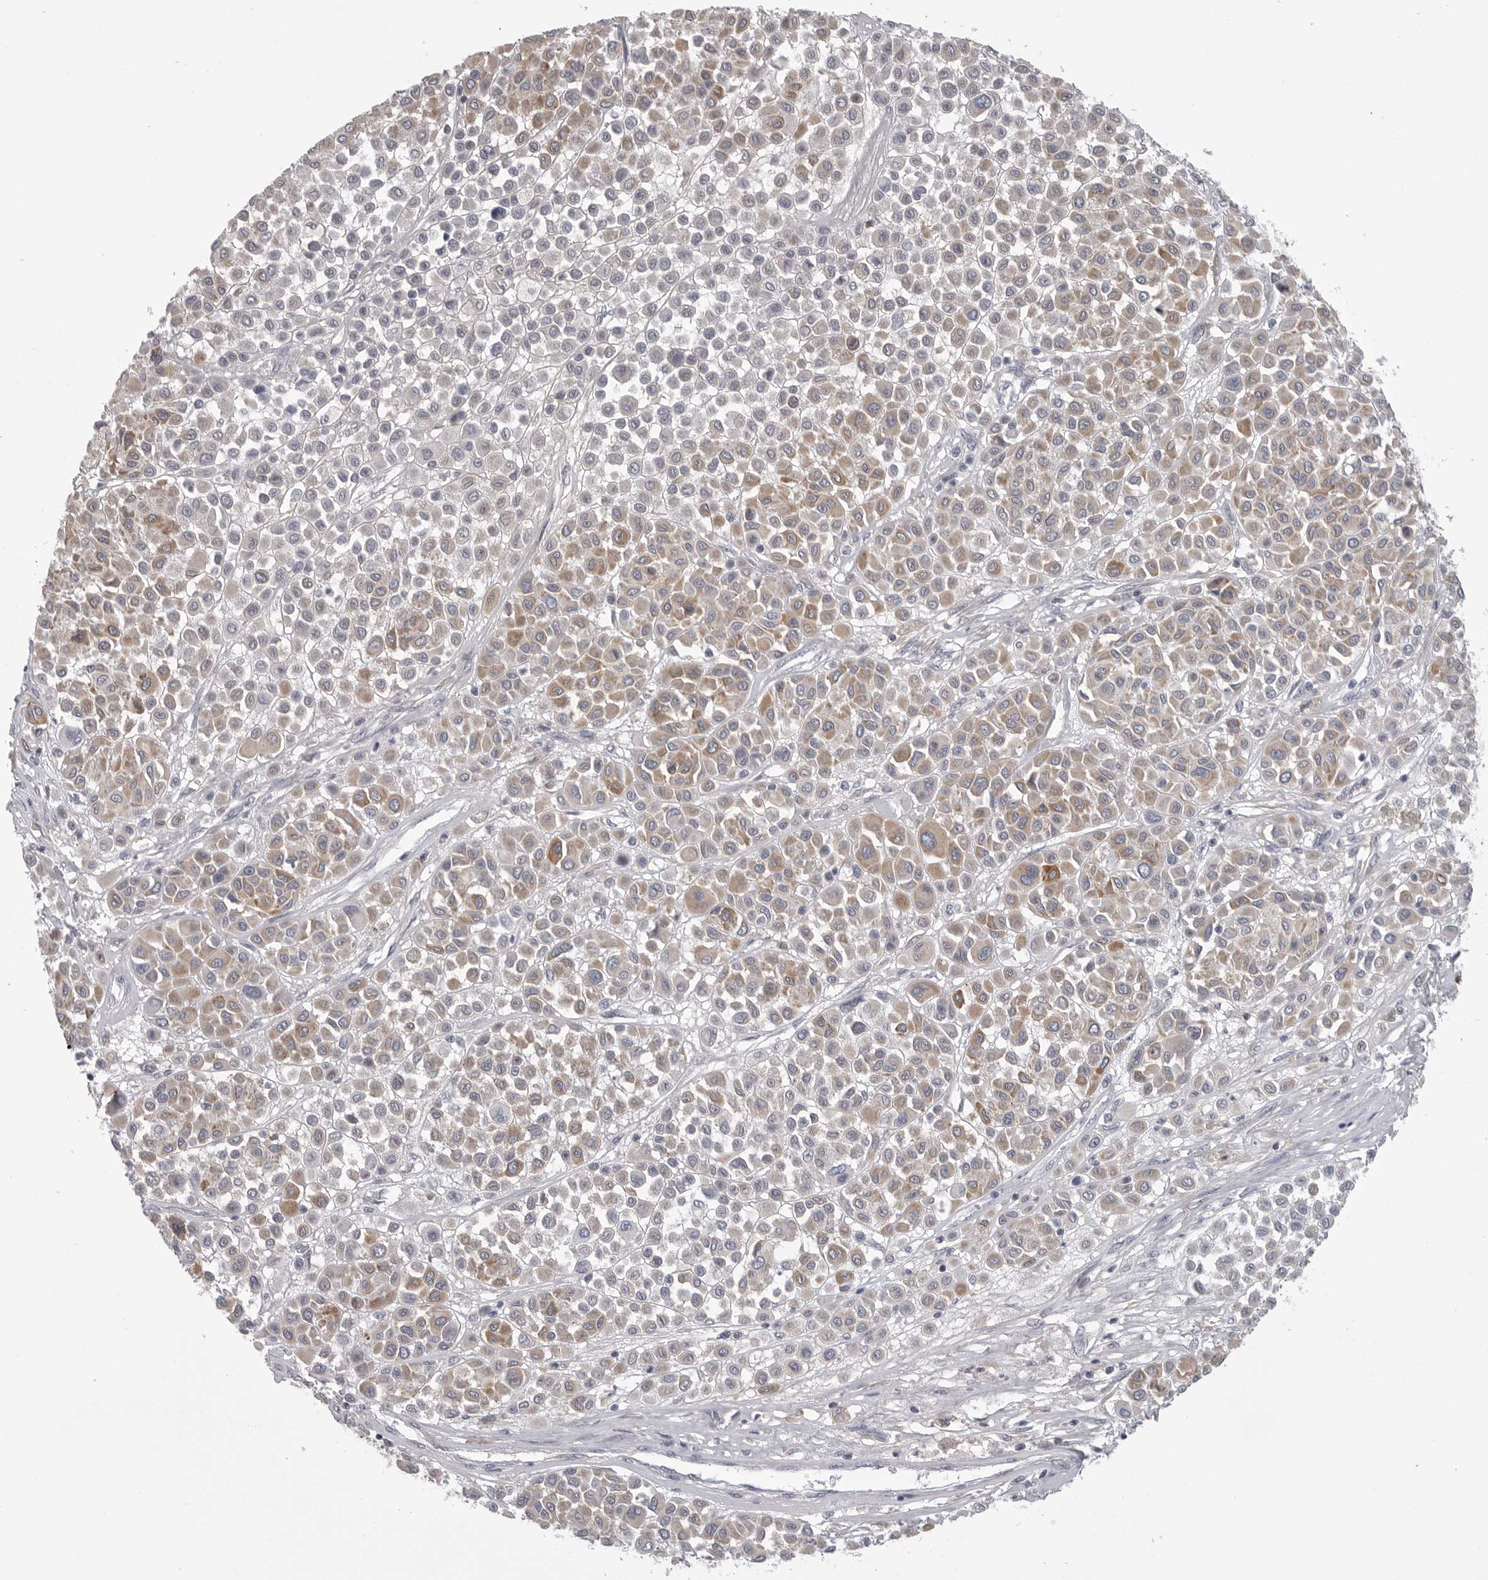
{"staining": {"intensity": "moderate", "quantity": "25%-75%", "location": "cytoplasmic/membranous"}, "tissue": "melanoma", "cell_type": "Tumor cells", "image_type": "cancer", "snomed": [{"axis": "morphology", "description": "Malignant melanoma, Metastatic site"}, {"axis": "topography", "description": "Soft tissue"}], "caption": "A brown stain labels moderate cytoplasmic/membranous expression of a protein in melanoma tumor cells. The staining is performed using DAB (3,3'-diaminobenzidine) brown chromogen to label protein expression. The nuclei are counter-stained blue using hematoxylin.", "gene": "FKBP2", "patient": {"sex": "male", "age": 41}}